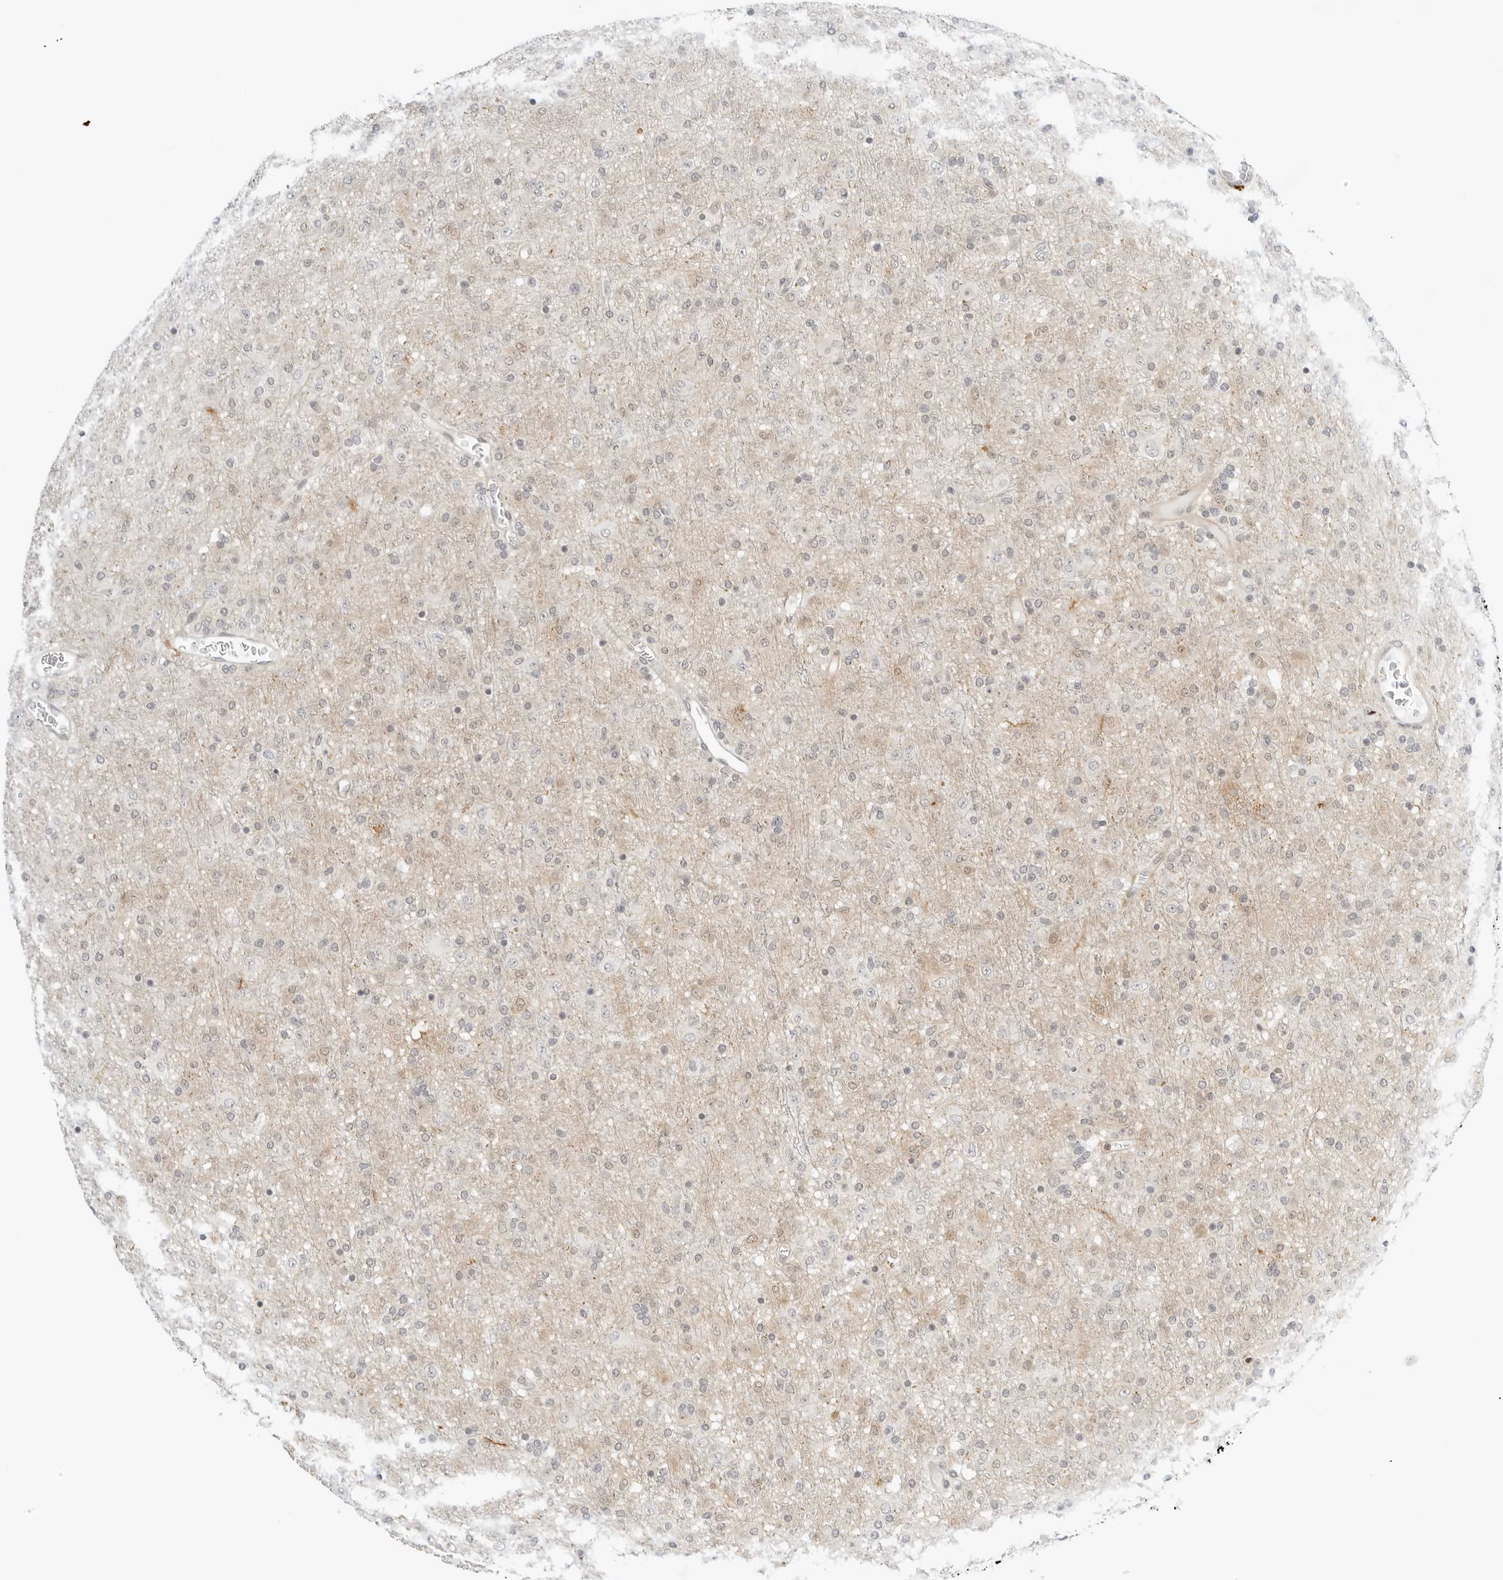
{"staining": {"intensity": "negative", "quantity": "none", "location": "none"}, "tissue": "glioma", "cell_type": "Tumor cells", "image_type": "cancer", "snomed": [{"axis": "morphology", "description": "Glioma, malignant, Low grade"}, {"axis": "topography", "description": "Brain"}], "caption": "Malignant glioma (low-grade) was stained to show a protein in brown. There is no significant positivity in tumor cells.", "gene": "OSCP1", "patient": {"sex": "male", "age": 65}}